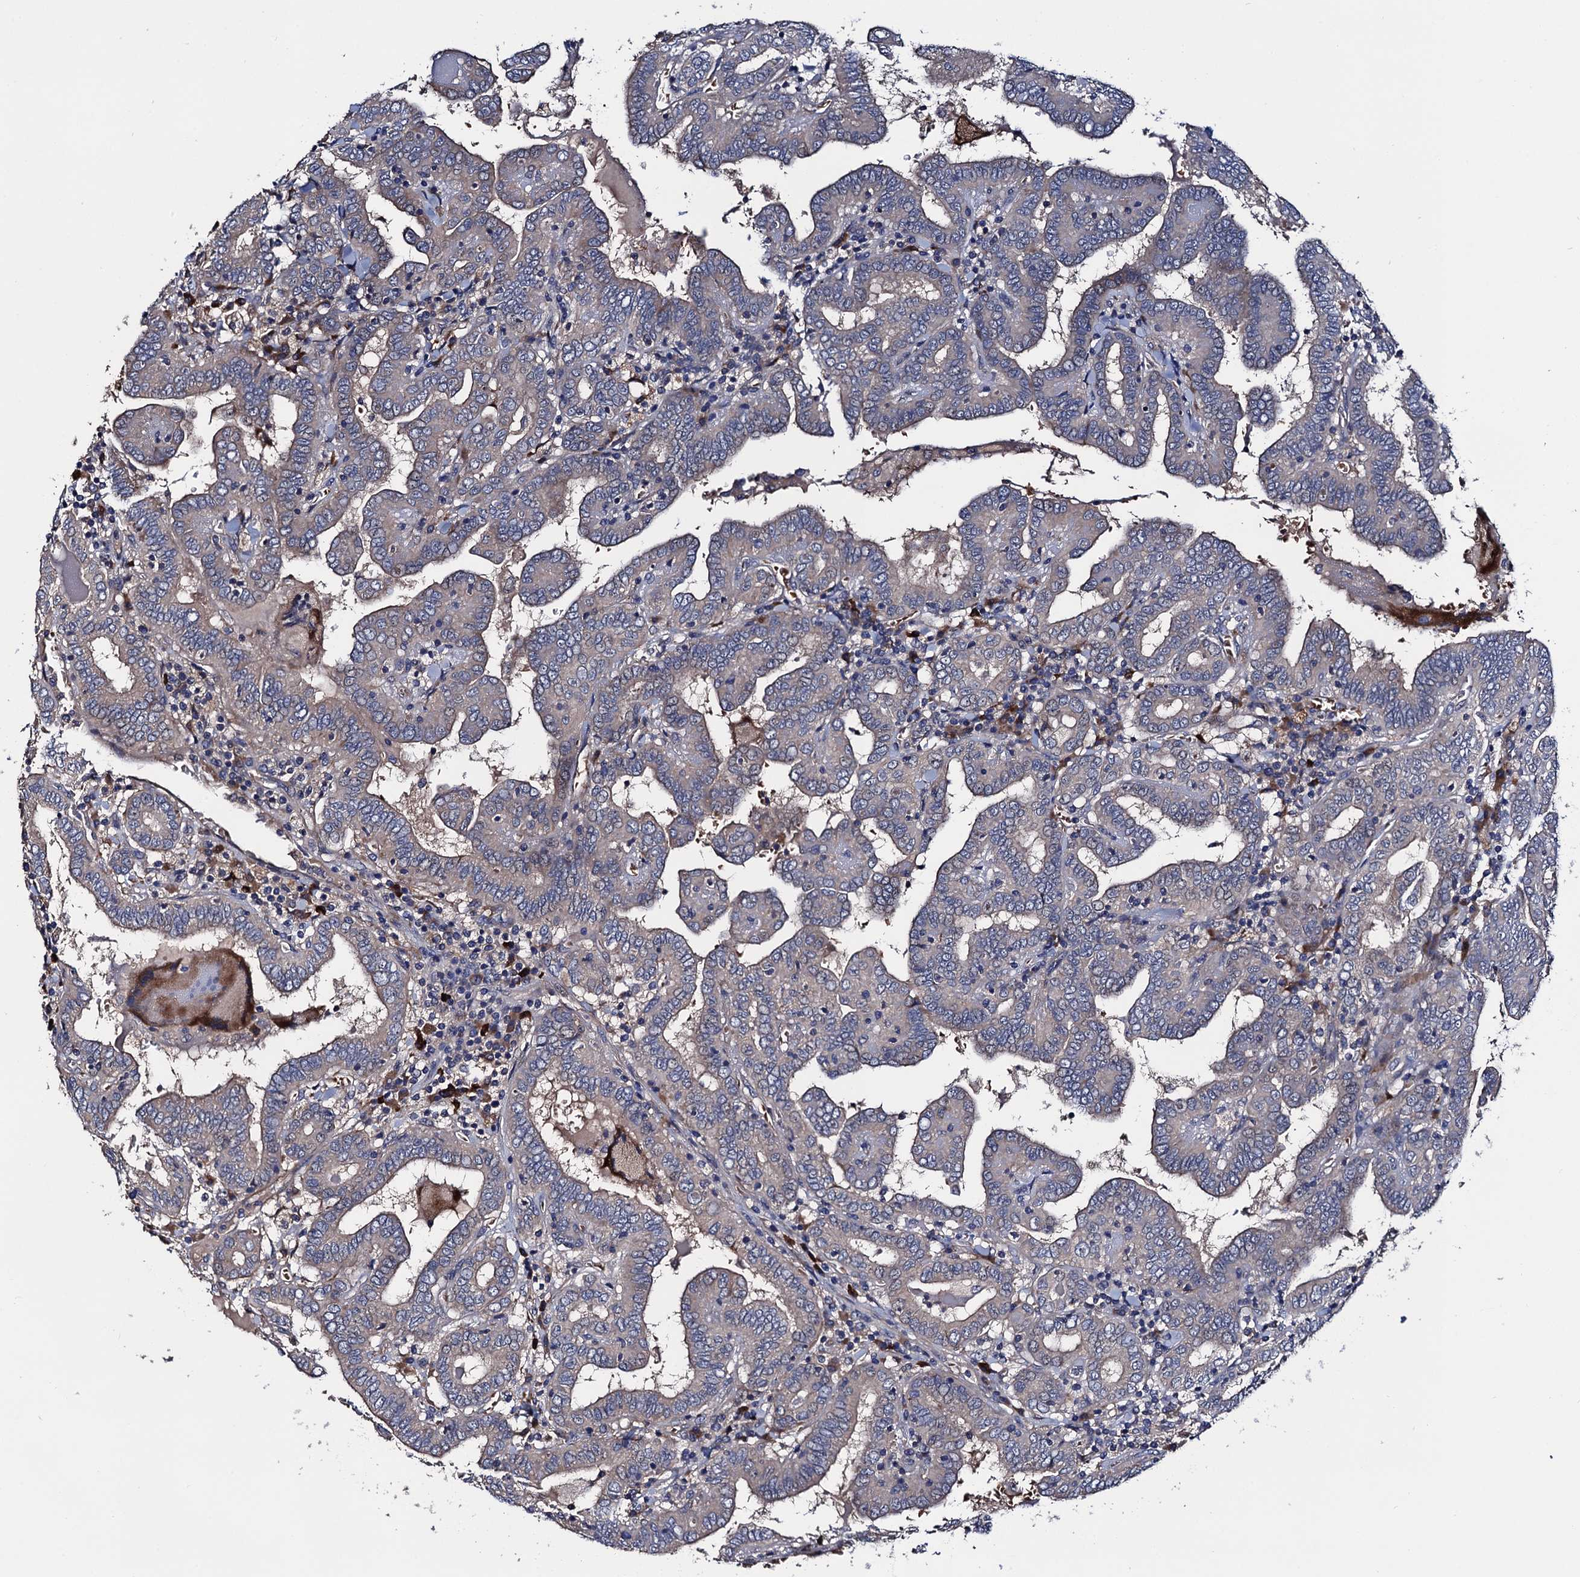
{"staining": {"intensity": "negative", "quantity": "none", "location": "none"}, "tissue": "thyroid cancer", "cell_type": "Tumor cells", "image_type": "cancer", "snomed": [{"axis": "morphology", "description": "Papillary adenocarcinoma, NOS"}, {"axis": "topography", "description": "Thyroid gland"}], "caption": "Tumor cells show no significant positivity in thyroid papillary adenocarcinoma.", "gene": "TRMT112", "patient": {"sex": "female", "age": 72}}